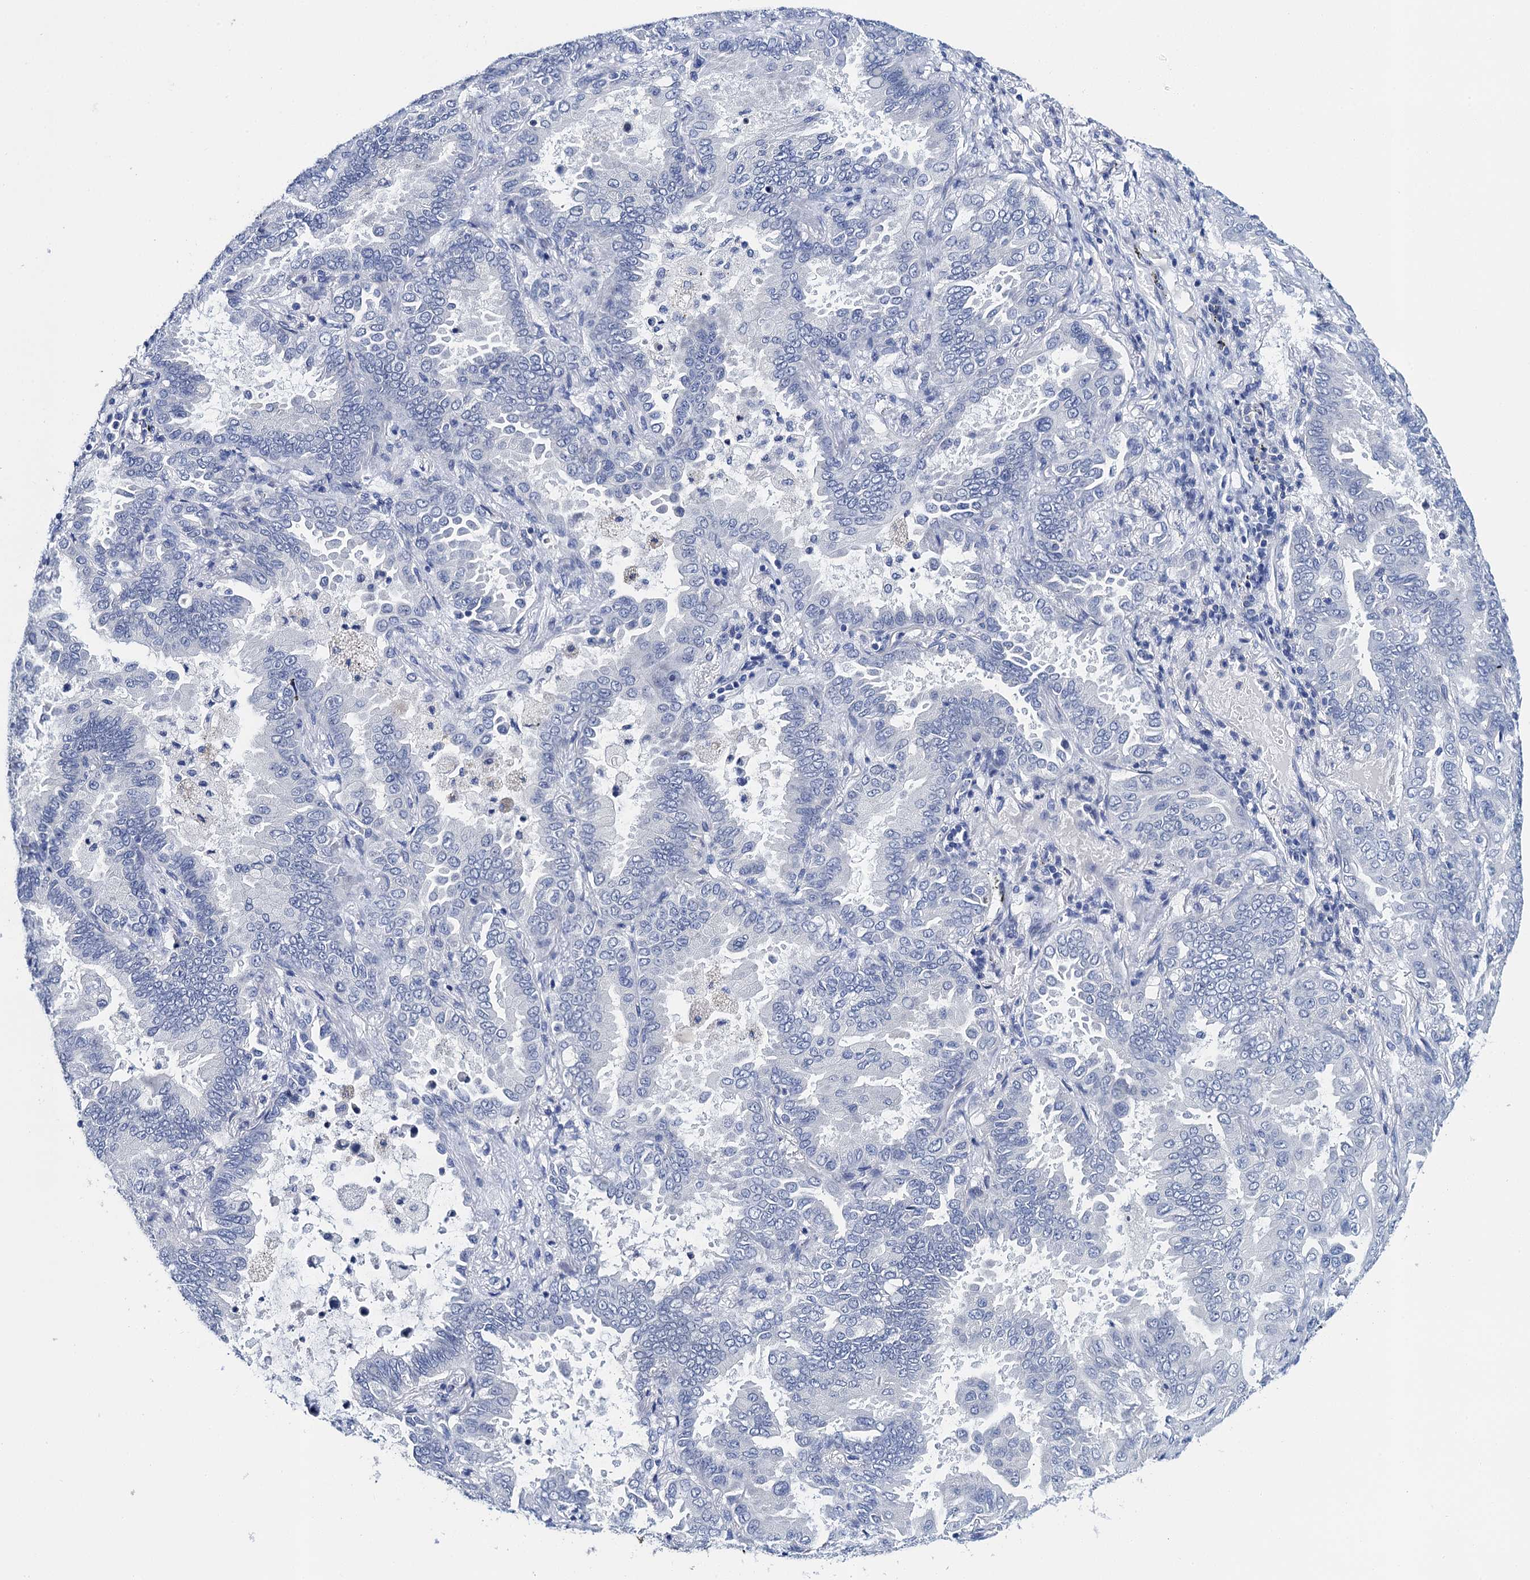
{"staining": {"intensity": "negative", "quantity": "none", "location": "none"}, "tissue": "lung cancer", "cell_type": "Tumor cells", "image_type": "cancer", "snomed": [{"axis": "morphology", "description": "Adenocarcinoma, NOS"}, {"axis": "topography", "description": "Lung"}], "caption": "Tumor cells show no significant positivity in adenocarcinoma (lung).", "gene": "LYPD3", "patient": {"sex": "male", "age": 64}}